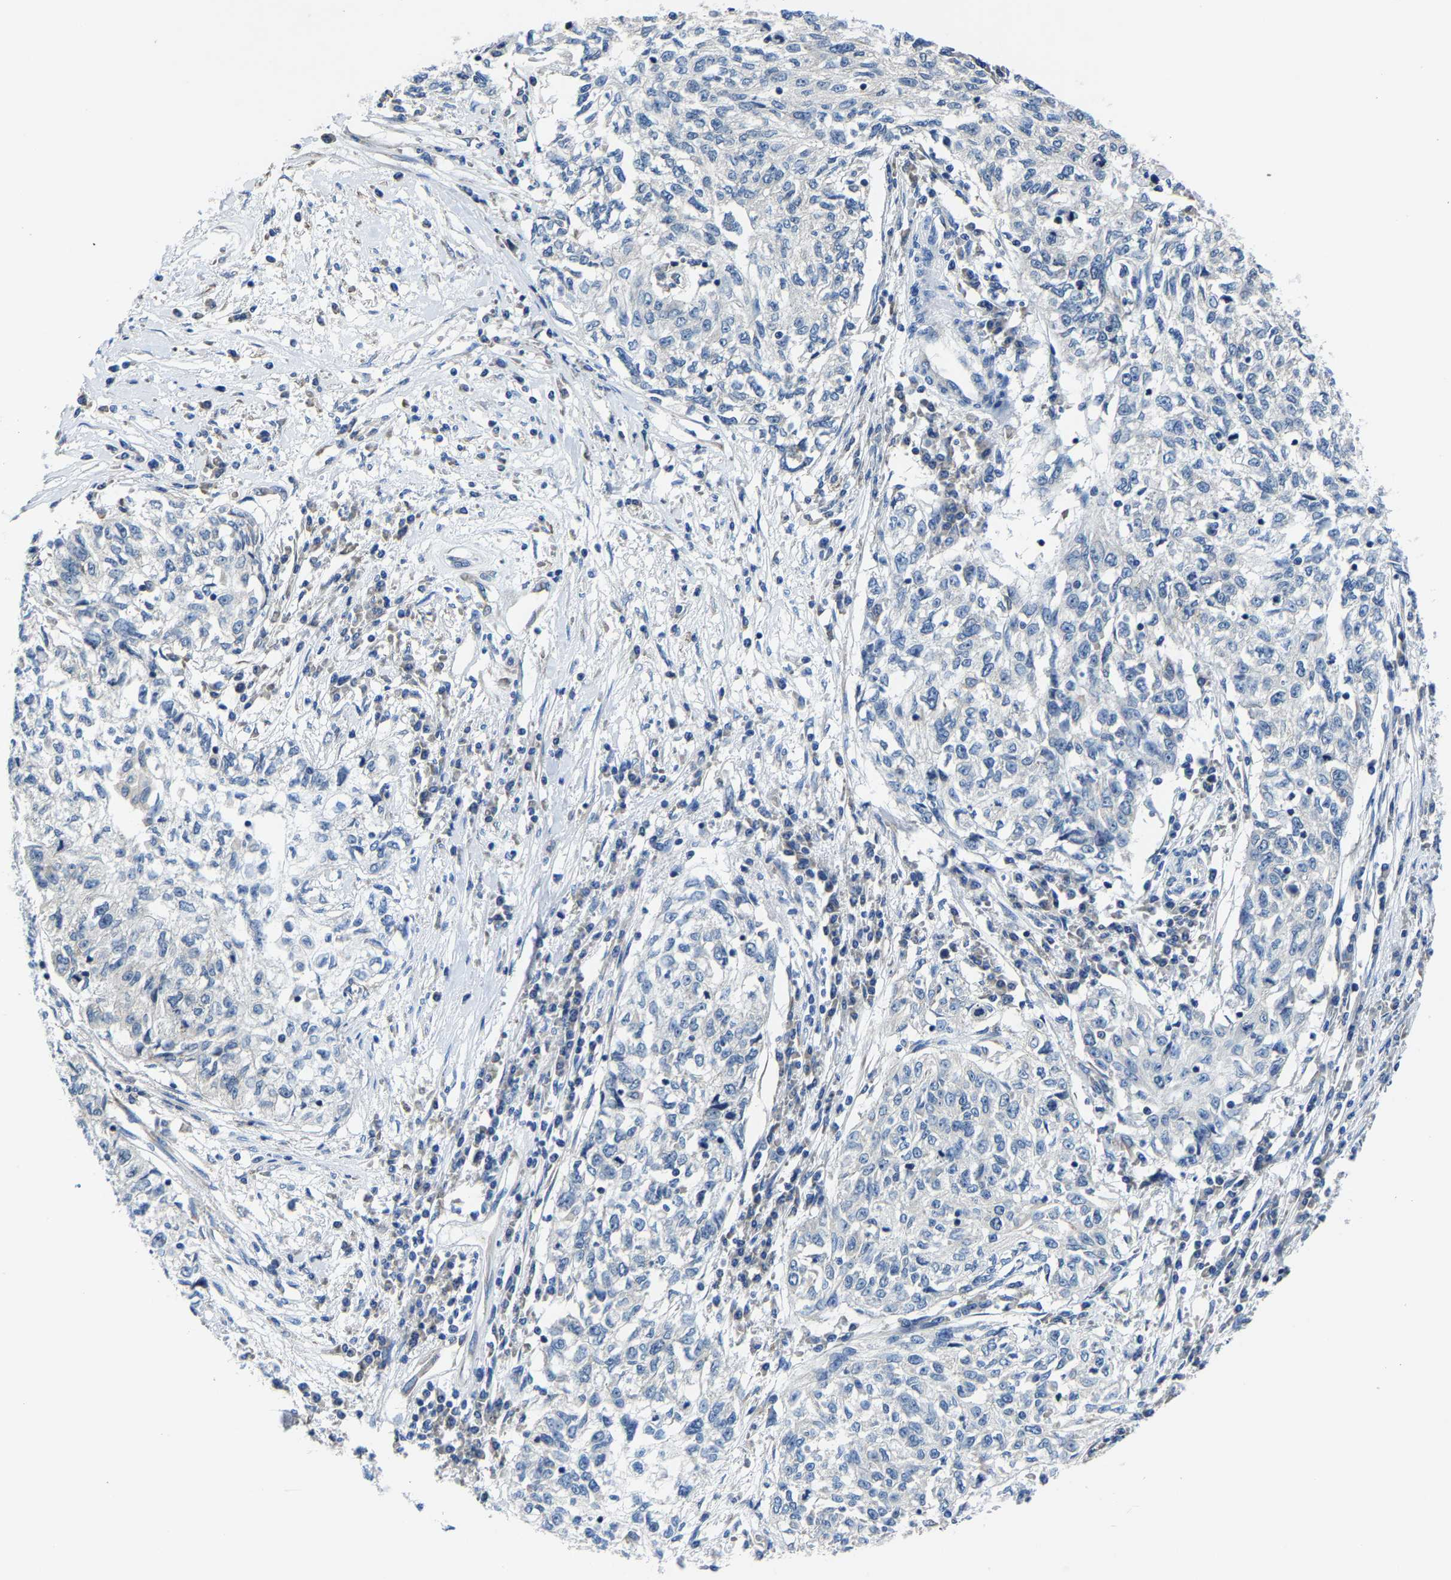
{"staining": {"intensity": "negative", "quantity": "none", "location": "none"}, "tissue": "cervical cancer", "cell_type": "Tumor cells", "image_type": "cancer", "snomed": [{"axis": "morphology", "description": "Squamous cell carcinoma, NOS"}, {"axis": "topography", "description": "Cervix"}], "caption": "Immunohistochemical staining of human cervical cancer (squamous cell carcinoma) demonstrates no significant positivity in tumor cells.", "gene": "G3BP2", "patient": {"sex": "female", "age": 57}}